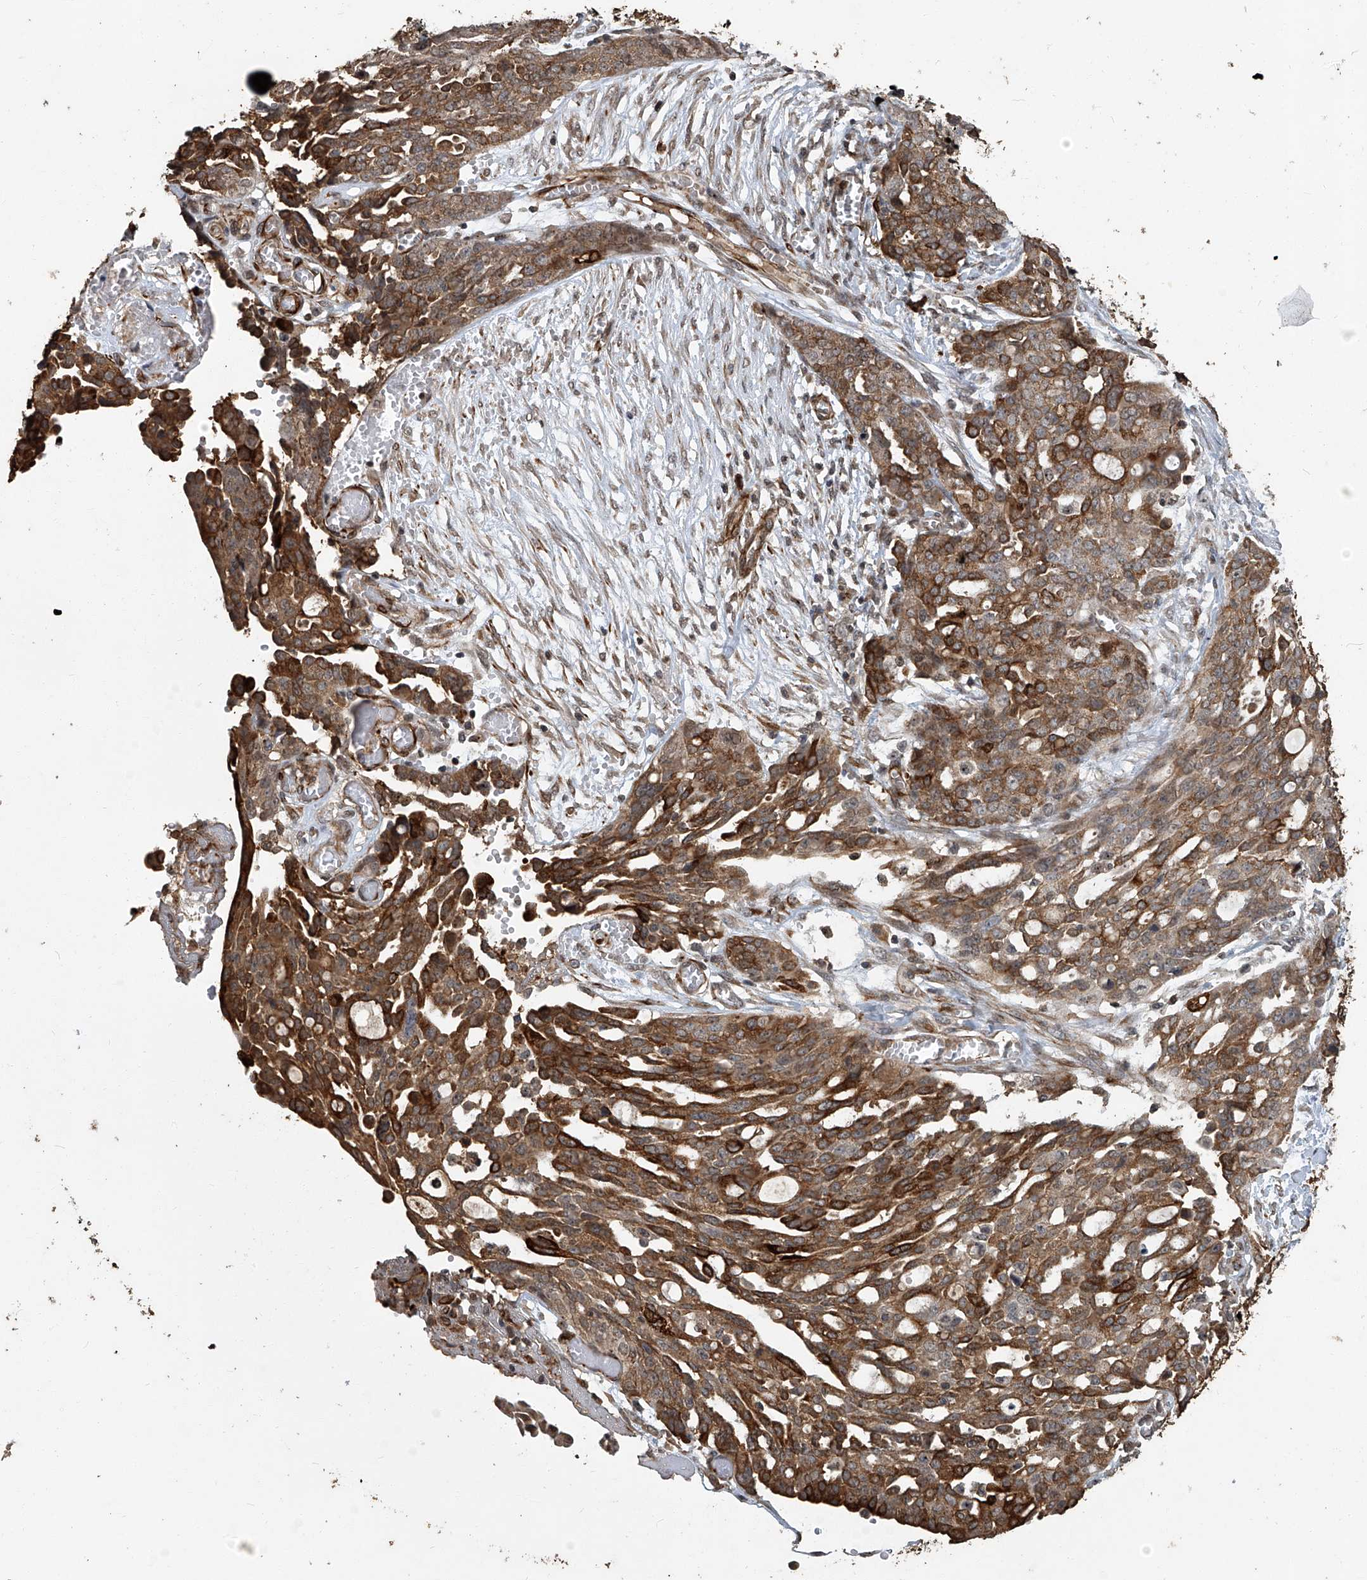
{"staining": {"intensity": "strong", "quantity": ">75%", "location": "cytoplasmic/membranous"}, "tissue": "ovarian cancer", "cell_type": "Tumor cells", "image_type": "cancer", "snomed": [{"axis": "morphology", "description": "Cystadenocarcinoma, serous, NOS"}, {"axis": "topography", "description": "Soft tissue"}, {"axis": "topography", "description": "Ovary"}], "caption": "Protein expression analysis of human ovarian cancer (serous cystadenocarcinoma) reveals strong cytoplasmic/membranous positivity in about >75% of tumor cells.", "gene": "GPR132", "patient": {"sex": "female", "age": 57}}